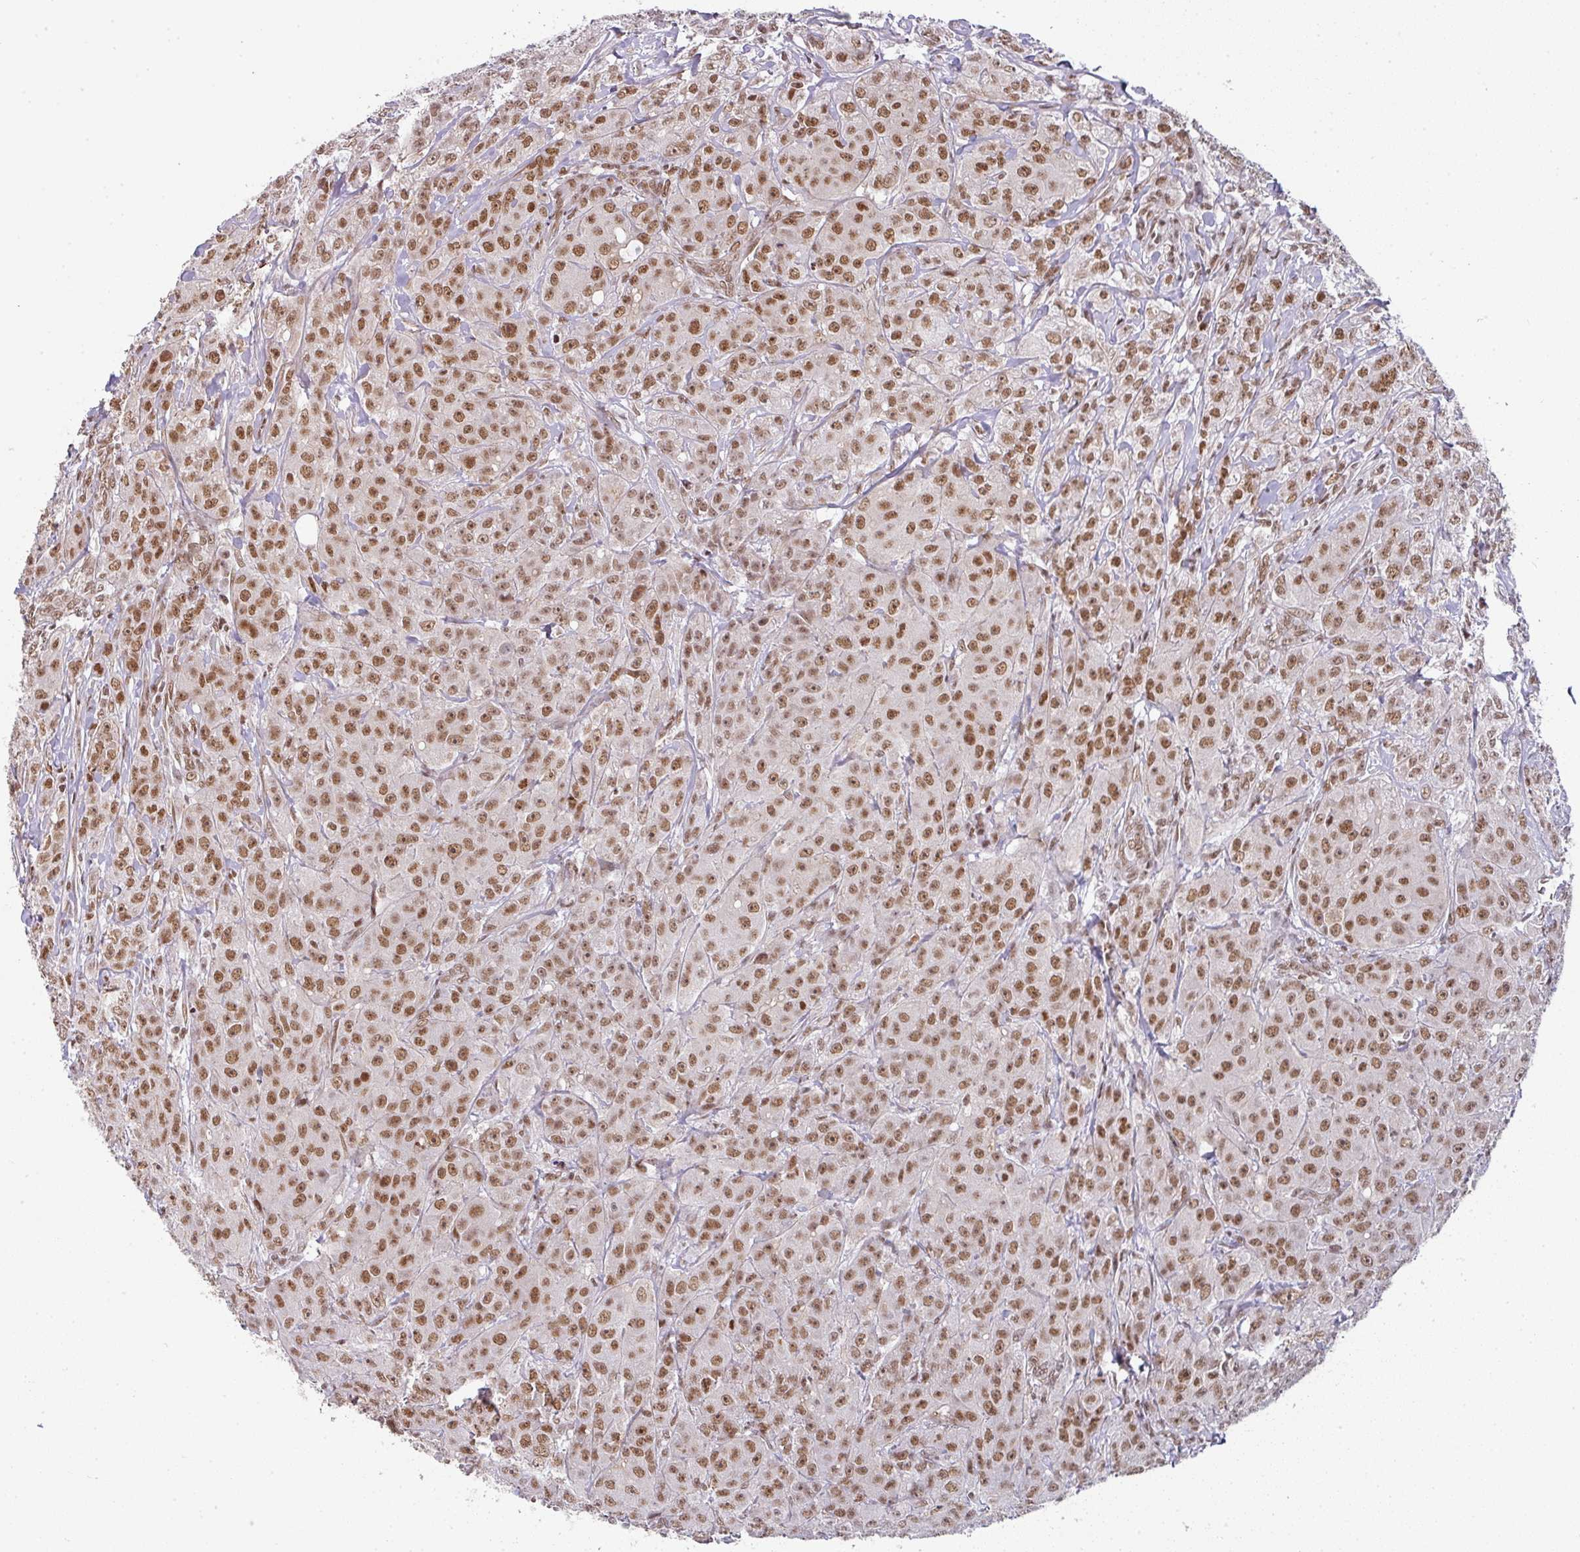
{"staining": {"intensity": "moderate", "quantity": ">75%", "location": "nuclear"}, "tissue": "breast cancer", "cell_type": "Tumor cells", "image_type": "cancer", "snomed": [{"axis": "morphology", "description": "Duct carcinoma"}, {"axis": "topography", "description": "Breast"}], "caption": "Tumor cells display medium levels of moderate nuclear staining in about >75% of cells in infiltrating ductal carcinoma (breast). (DAB = brown stain, brightfield microscopy at high magnification).", "gene": "NCOA5", "patient": {"sex": "female", "age": 43}}